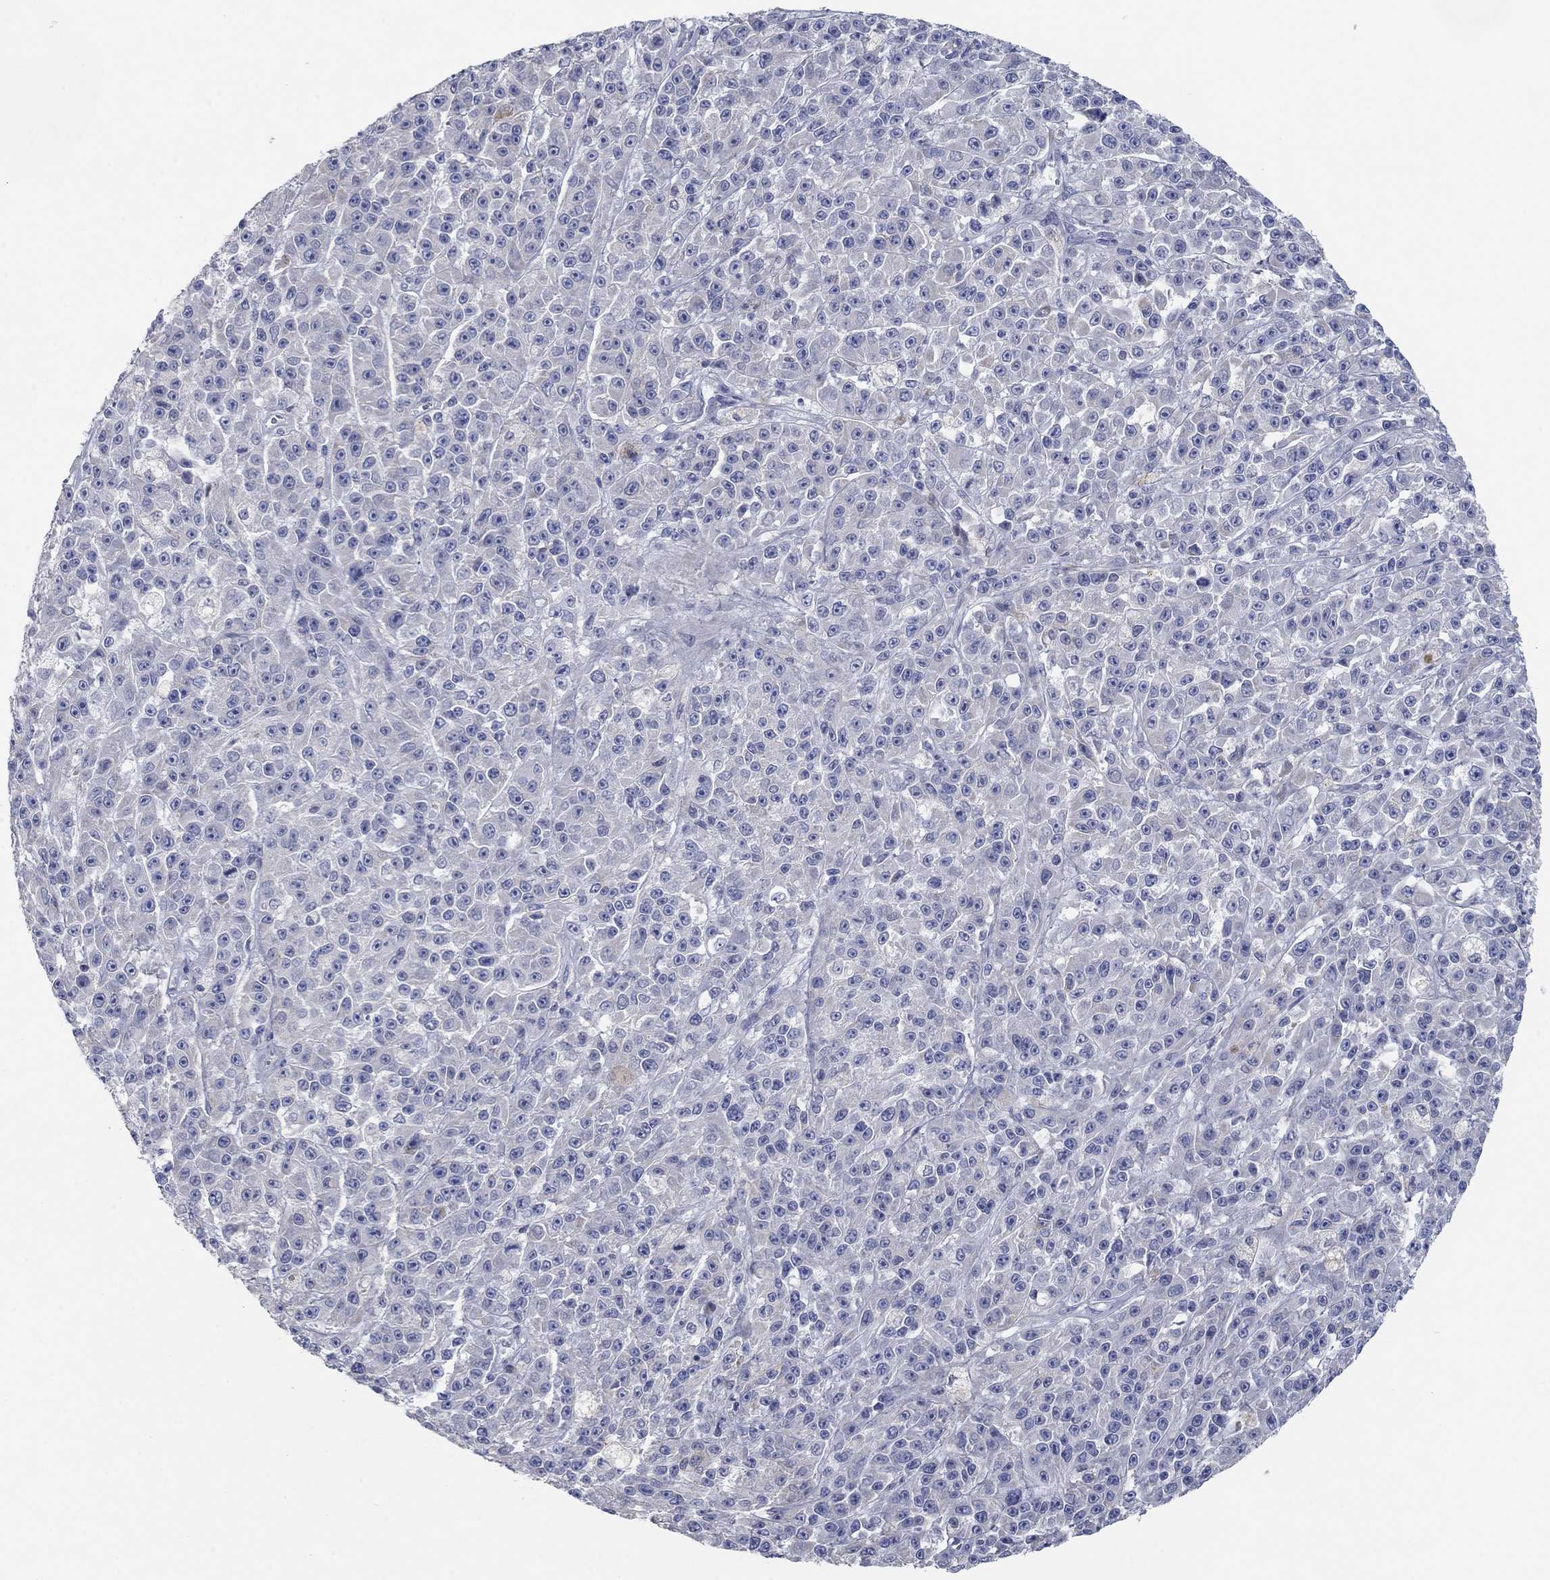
{"staining": {"intensity": "negative", "quantity": "none", "location": "none"}, "tissue": "melanoma", "cell_type": "Tumor cells", "image_type": "cancer", "snomed": [{"axis": "morphology", "description": "Malignant melanoma, NOS"}, {"axis": "topography", "description": "Skin"}], "caption": "Malignant melanoma was stained to show a protein in brown. There is no significant staining in tumor cells.", "gene": "APOC3", "patient": {"sex": "female", "age": 58}}